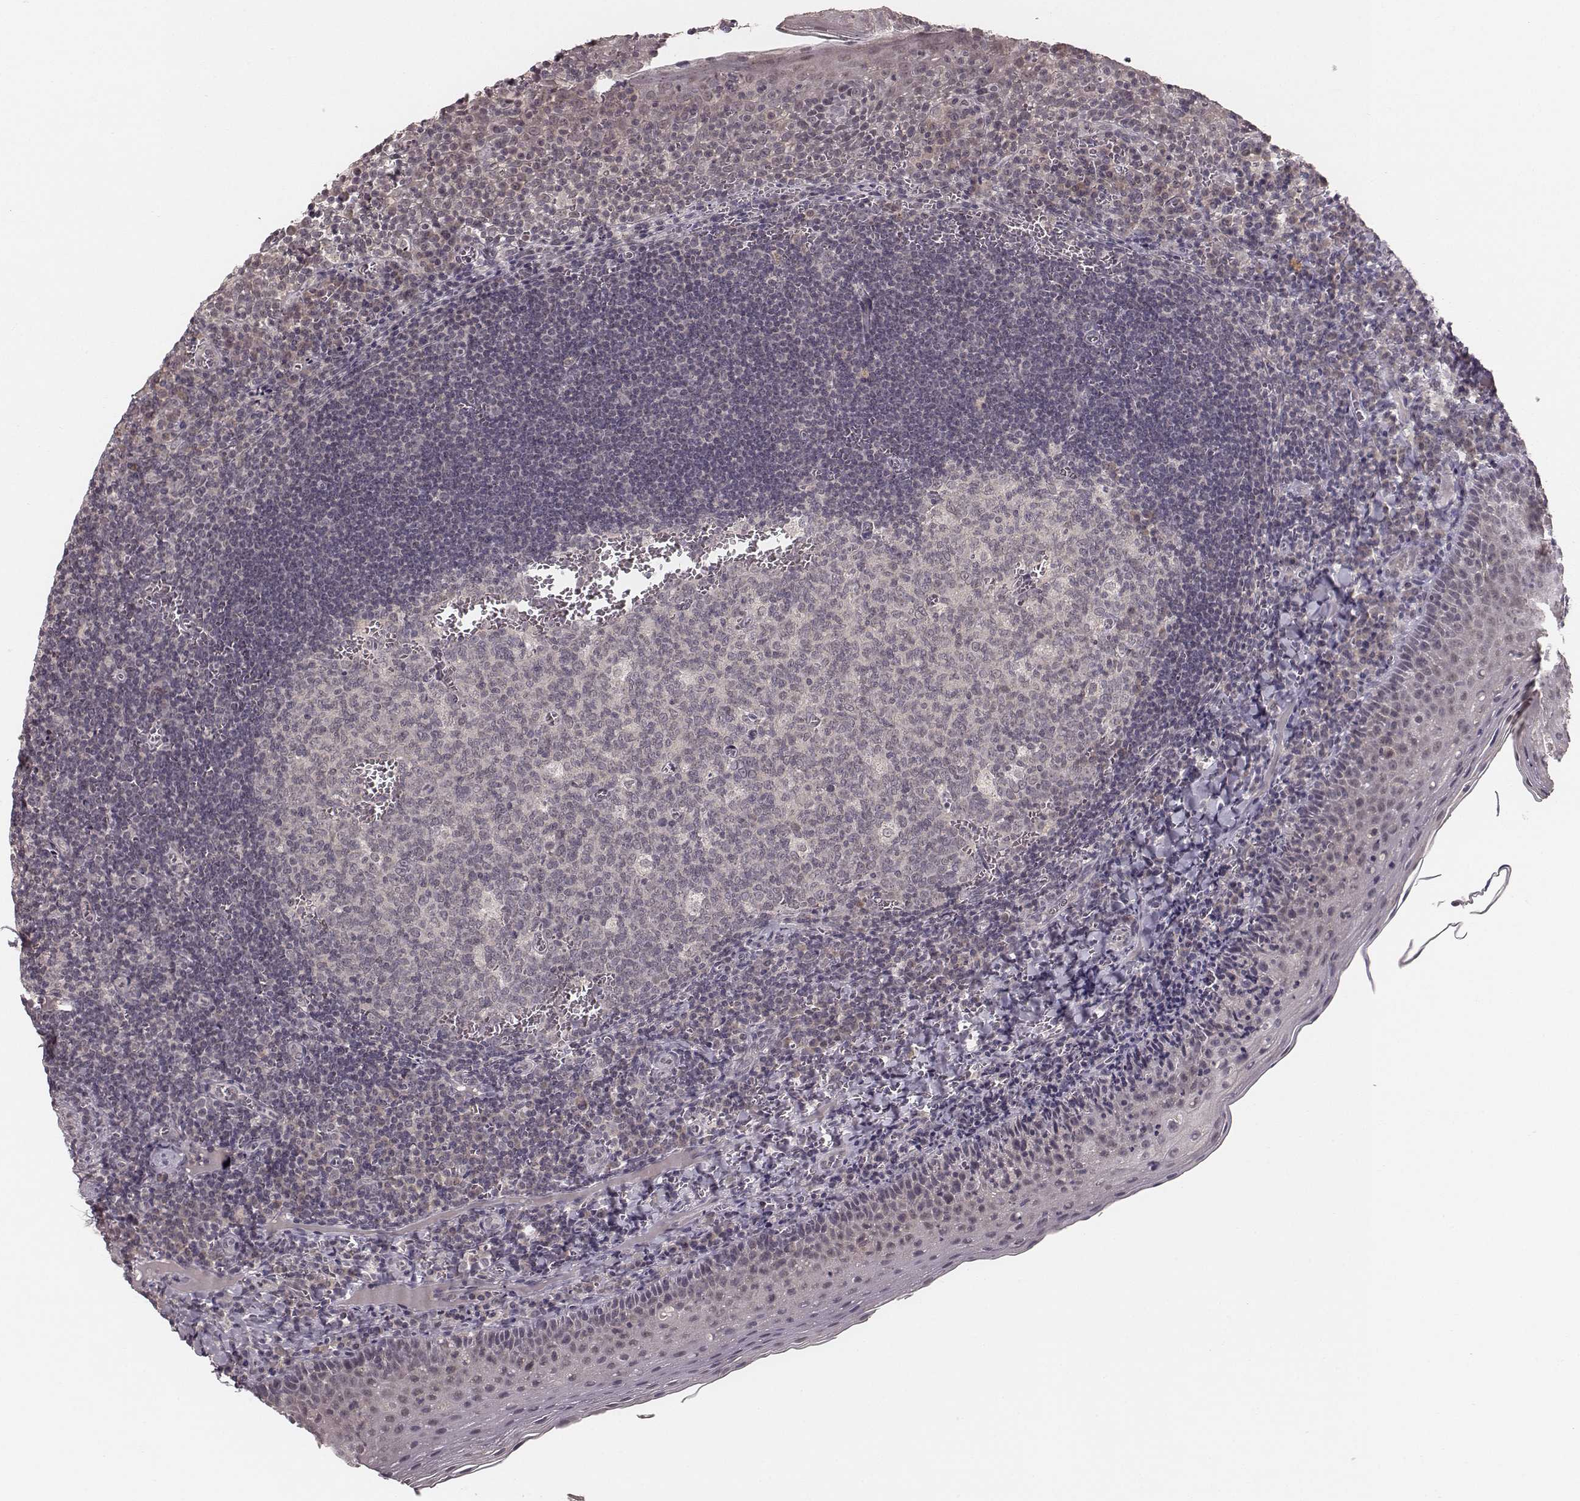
{"staining": {"intensity": "negative", "quantity": "none", "location": "none"}, "tissue": "tonsil", "cell_type": "Germinal center cells", "image_type": "normal", "snomed": [{"axis": "morphology", "description": "Normal tissue, NOS"}, {"axis": "morphology", "description": "Inflammation, NOS"}, {"axis": "topography", "description": "Tonsil"}], "caption": "Human tonsil stained for a protein using immunohistochemistry demonstrates no staining in germinal center cells.", "gene": "LY6K", "patient": {"sex": "female", "age": 31}}